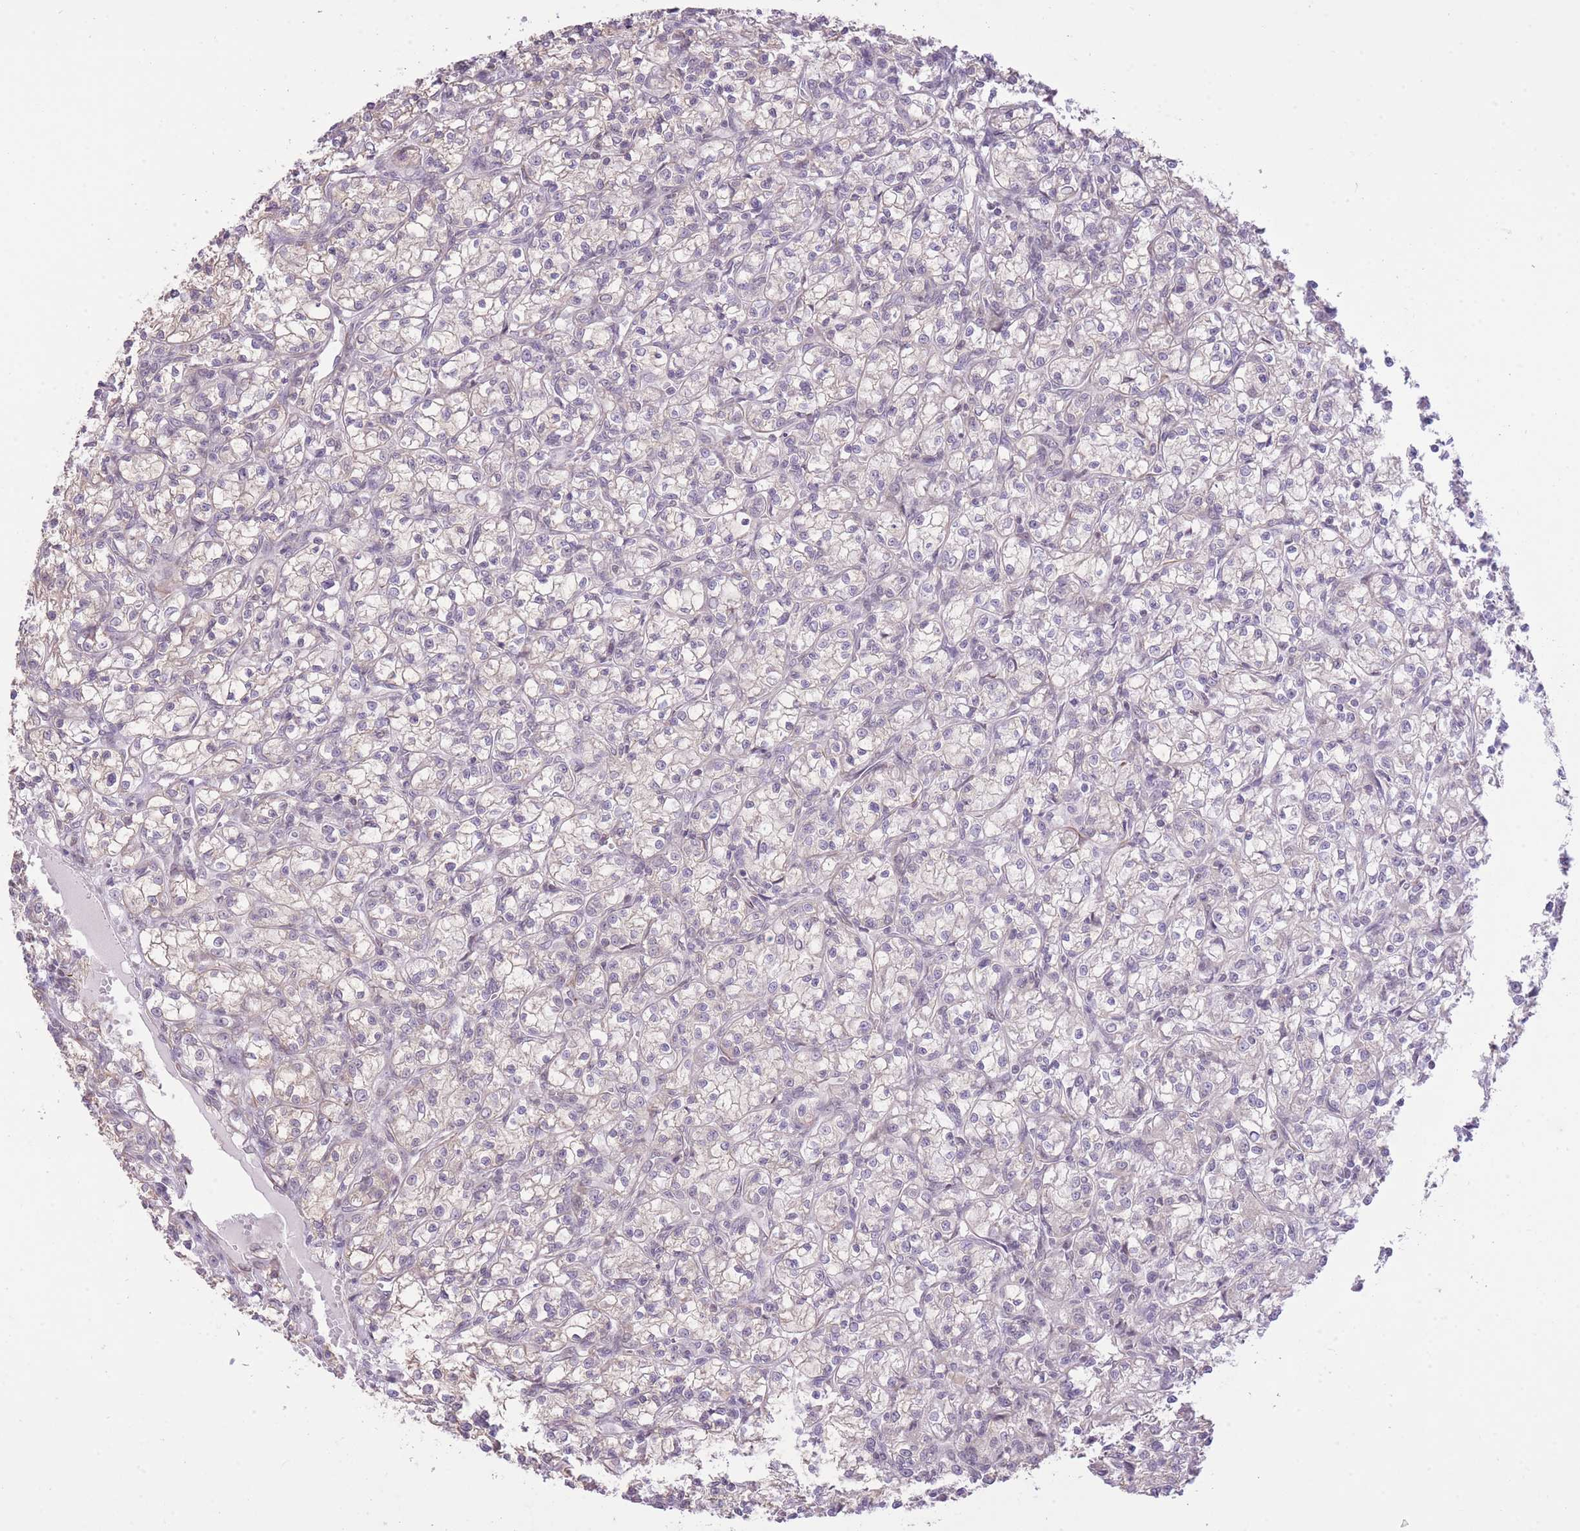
{"staining": {"intensity": "negative", "quantity": "none", "location": "none"}, "tissue": "renal cancer", "cell_type": "Tumor cells", "image_type": "cancer", "snomed": [{"axis": "morphology", "description": "Adenocarcinoma, NOS"}, {"axis": "topography", "description": "Kidney"}], "caption": "This is an IHC micrograph of human adenocarcinoma (renal). There is no expression in tumor cells.", "gene": "ELL", "patient": {"sex": "female", "age": 59}}